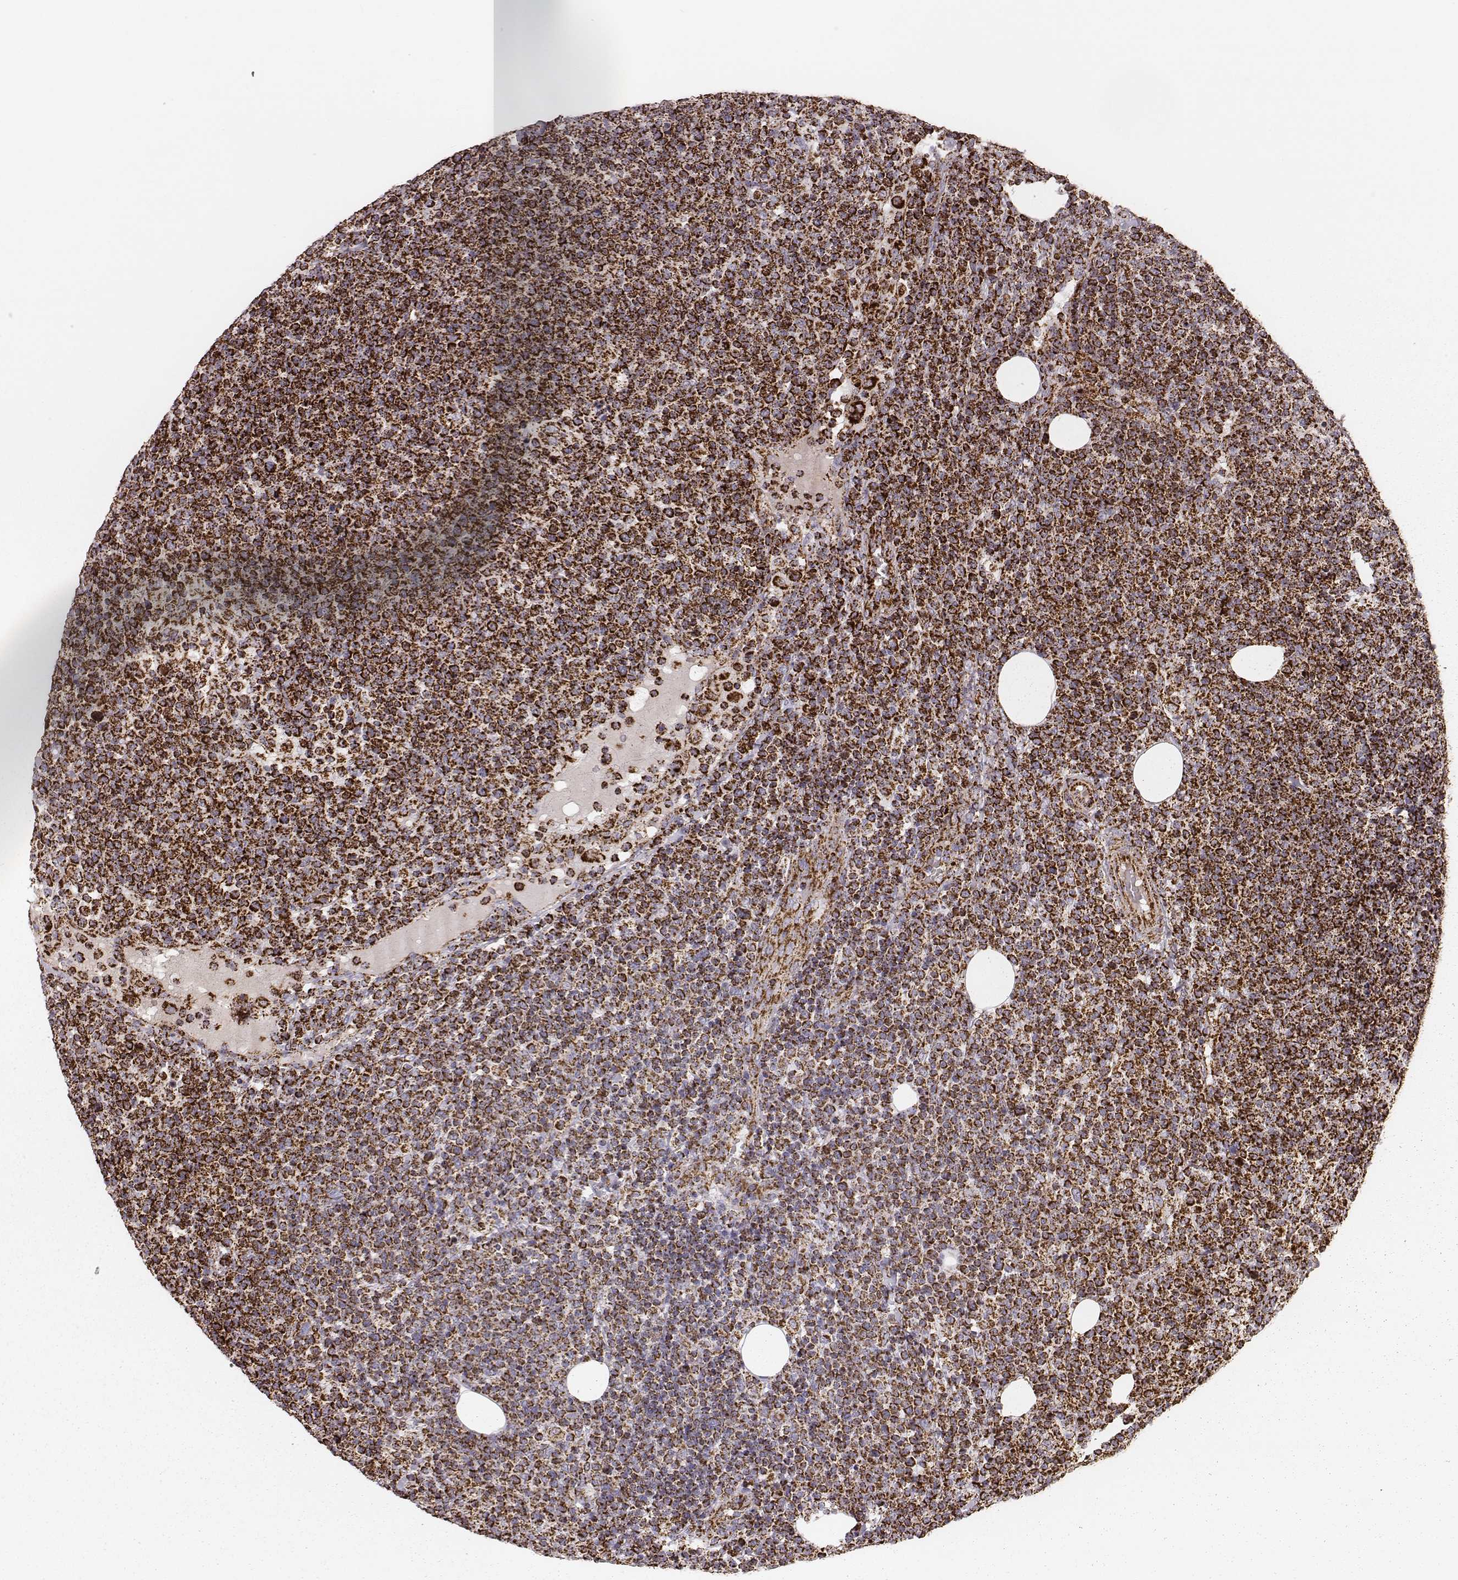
{"staining": {"intensity": "strong", "quantity": ">75%", "location": "cytoplasmic/membranous"}, "tissue": "lymphoma", "cell_type": "Tumor cells", "image_type": "cancer", "snomed": [{"axis": "morphology", "description": "Malignant lymphoma, non-Hodgkin's type, High grade"}, {"axis": "topography", "description": "Lymph node"}], "caption": "A micrograph of human lymphoma stained for a protein exhibits strong cytoplasmic/membranous brown staining in tumor cells. (DAB (3,3'-diaminobenzidine) = brown stain, brightfield microscopy at high magnification).", "gene": "TUFM", "patient": {"sex": "male", "age": 61}}